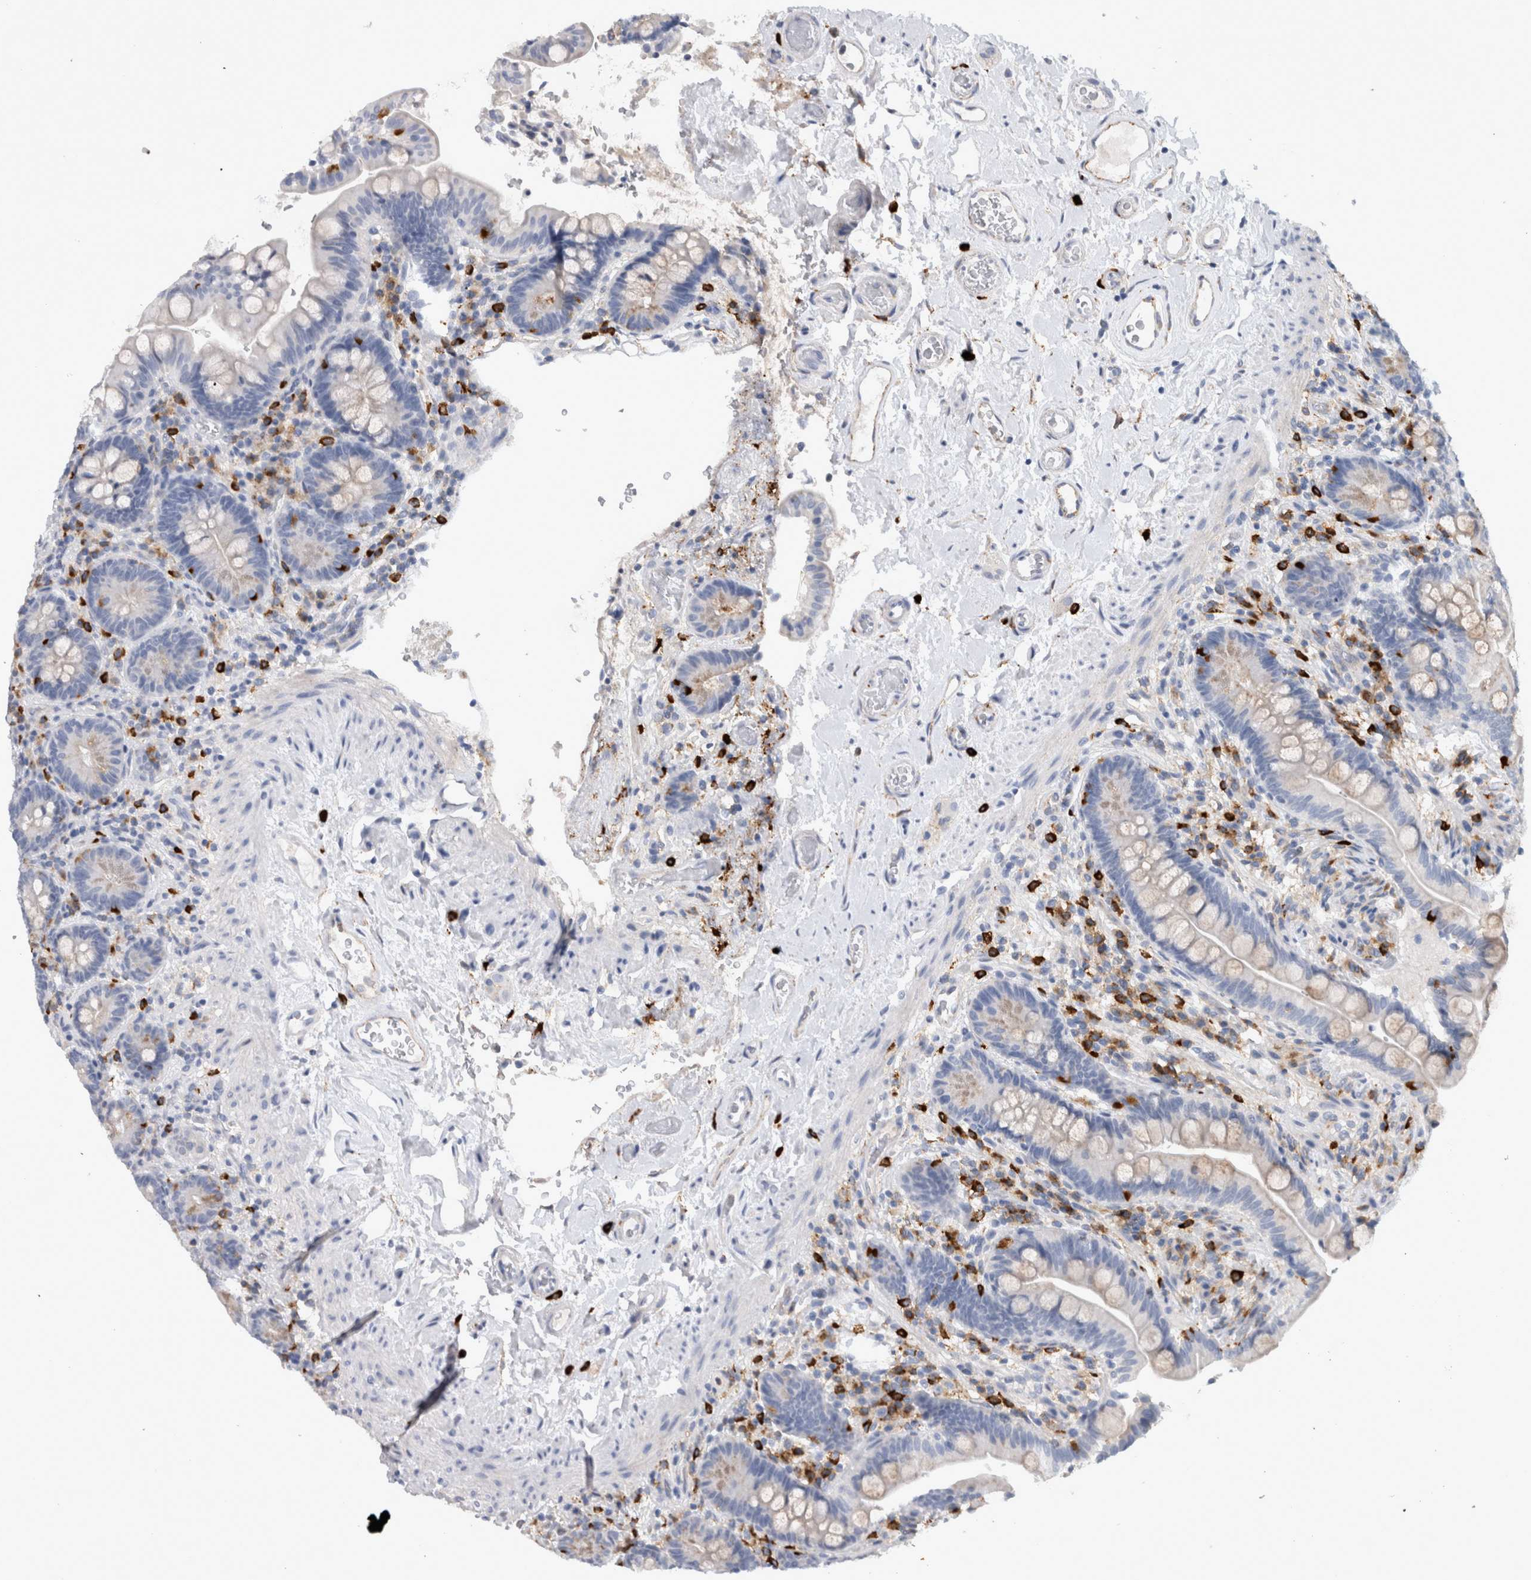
{"staining": {"intensity": "weak", "quantity": ">75%", "location": "cytoplasmic/membranous"}, "tissue": "colon", "cell_type": "Endothelial cells", "image_type": "normal", "snomed": [{"axis": "morphology", "description": "Normal tissue, NOS"}, {"axis": "topography", "description": "Smooth muscle"}, {"axis": "topography", "description": "Colon"}], "caption": "Immunohistochemical staining of benign human colon shows low levels of weak cytoplasmic/membranous staining in about >75% of endothelial cells.", "gene": "CD63", "patient": {"sex": "male", "age": 73}}